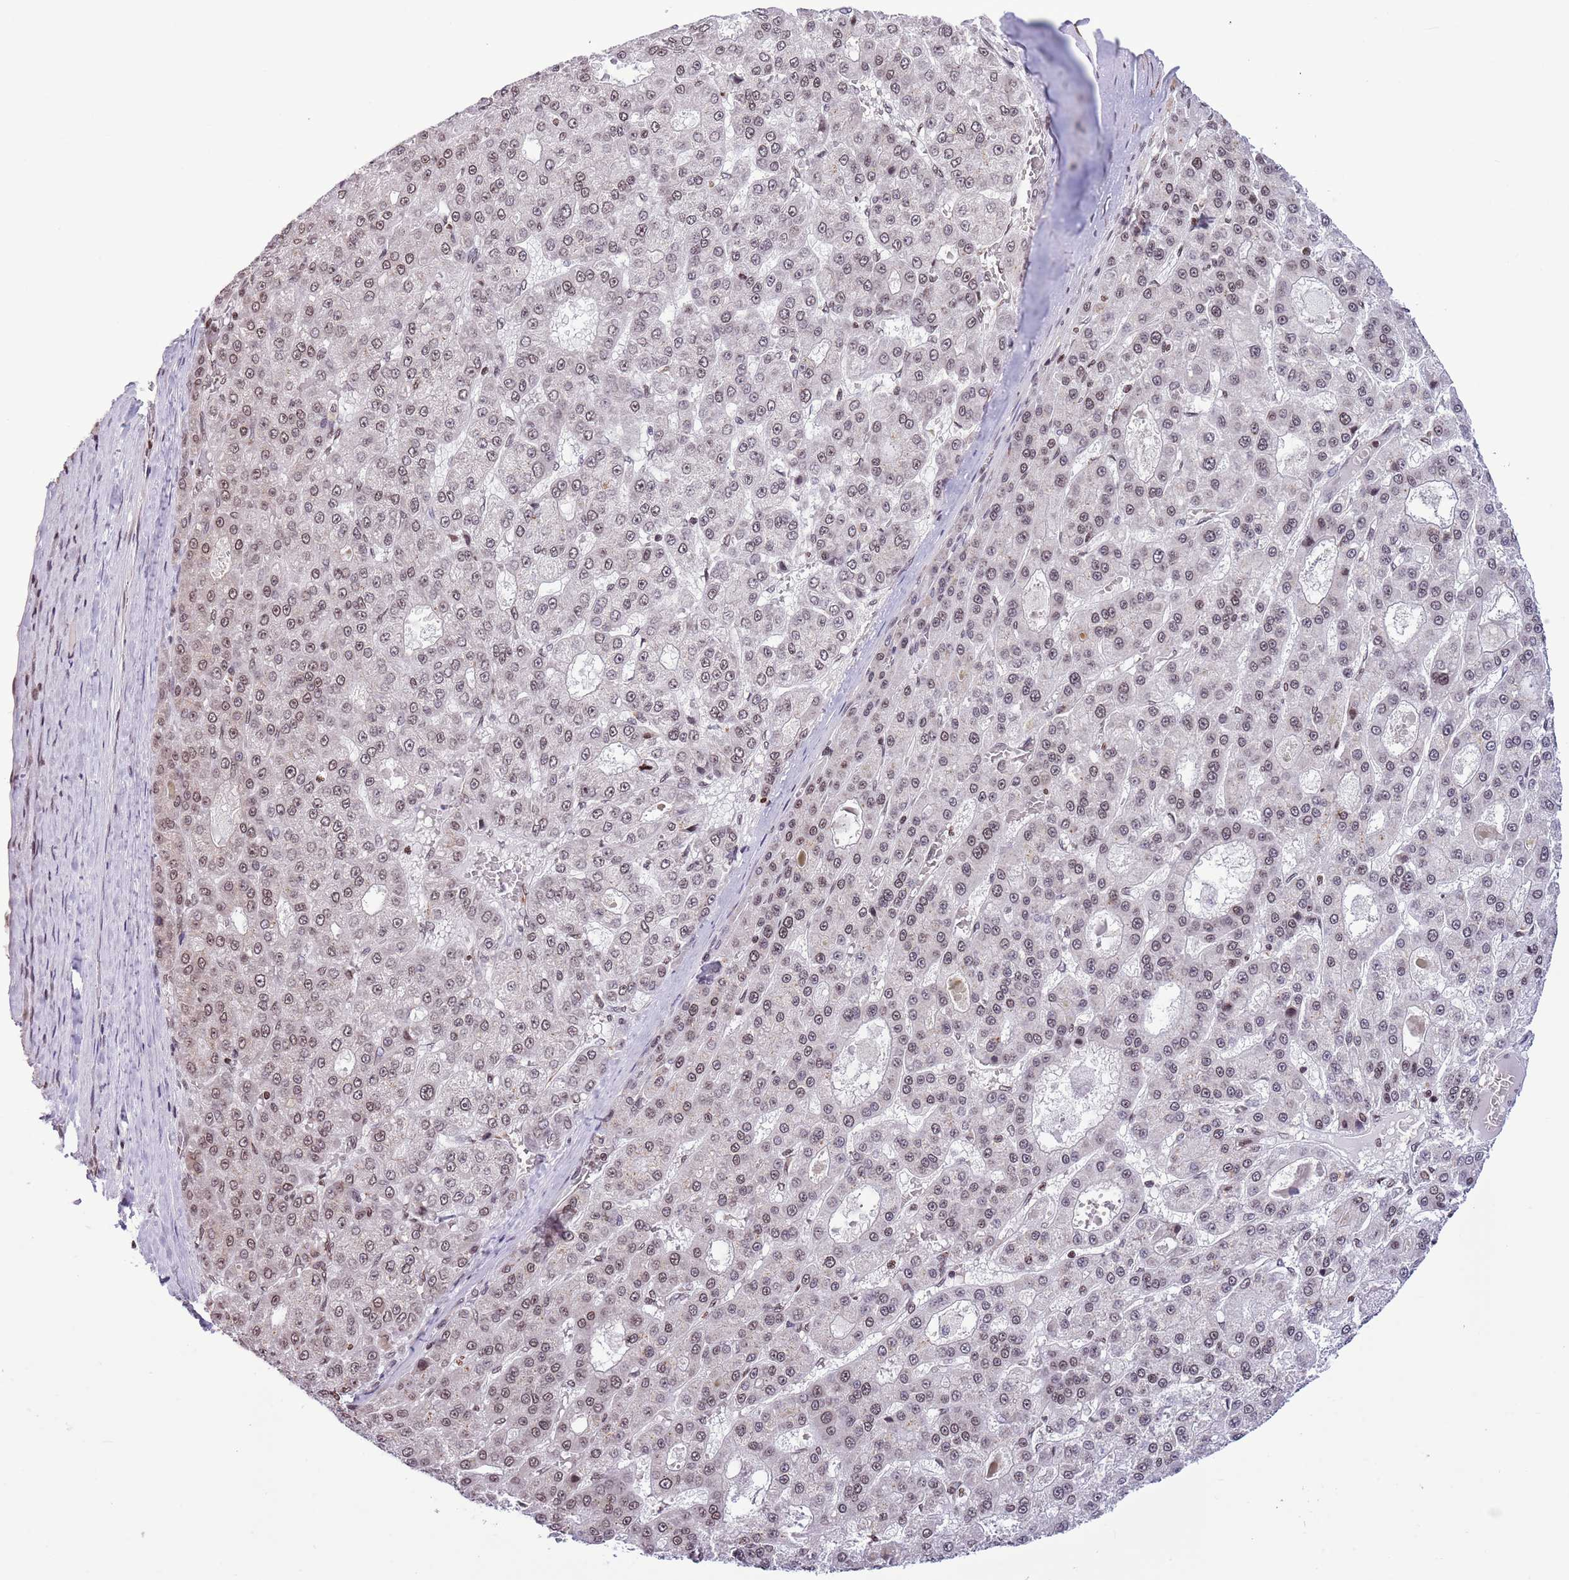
{"staining": {"intensity": "moderate", "quantity": ">75%", "location": "nuclear"}, "tissue": "liver cancer", "cell_type": "Tumor cells", "image_type": "cancer", "snomed": [{"axis": "morphology", "description": "Carcinoma, Hepatocellular, NOS"}, {"axis": "topography", "description": "Liver"}], "caption": "A brown stain labels moderate nuclear expression of a protein in human liver hepatocellular carcinoma tumor cells. The staining is performed using DAB brown chromogen to label protein expression. The nuclei are counter-stained blue using hematoxylin.", "gene": "NRIP1", "patient": {"sex": "male", "age": 70}}